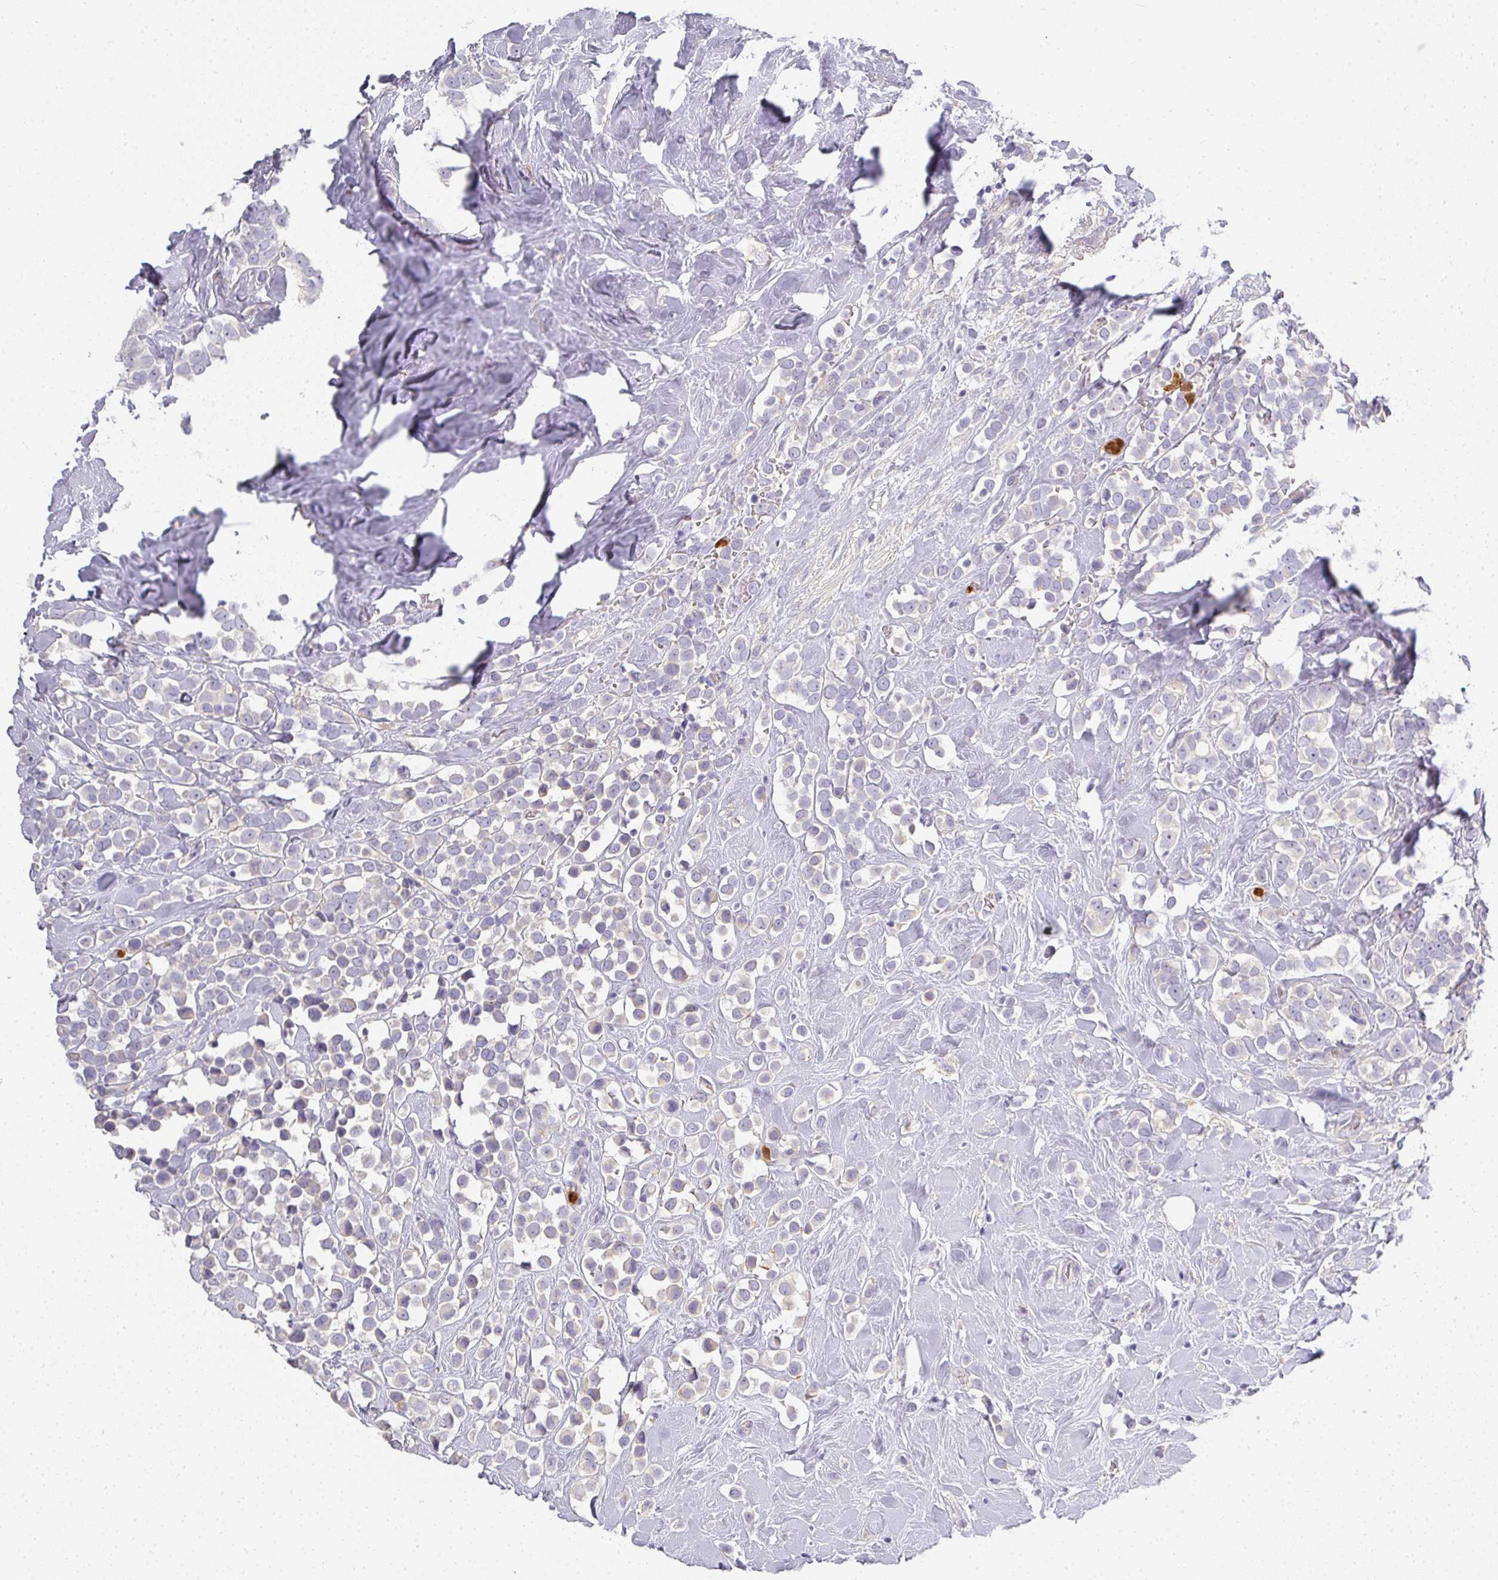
{"staining": {"intensity": "negative", "quantity": "none", "location": "none"}, "tissue": "breast cancer", "cell_type": "Tumor cells", "image_type": "cancer", "snomed": [{"axis": "morphology", "description": "Duct carcinoma"}, {"axis": "topography", "description": "Breast"}], "caption": "Breast cancer stained for a protein using immunohistochemistry demonstrates no expression tumor cells.", "gene": "HHEX", "patient": {"sex": "female", "age": 80}}